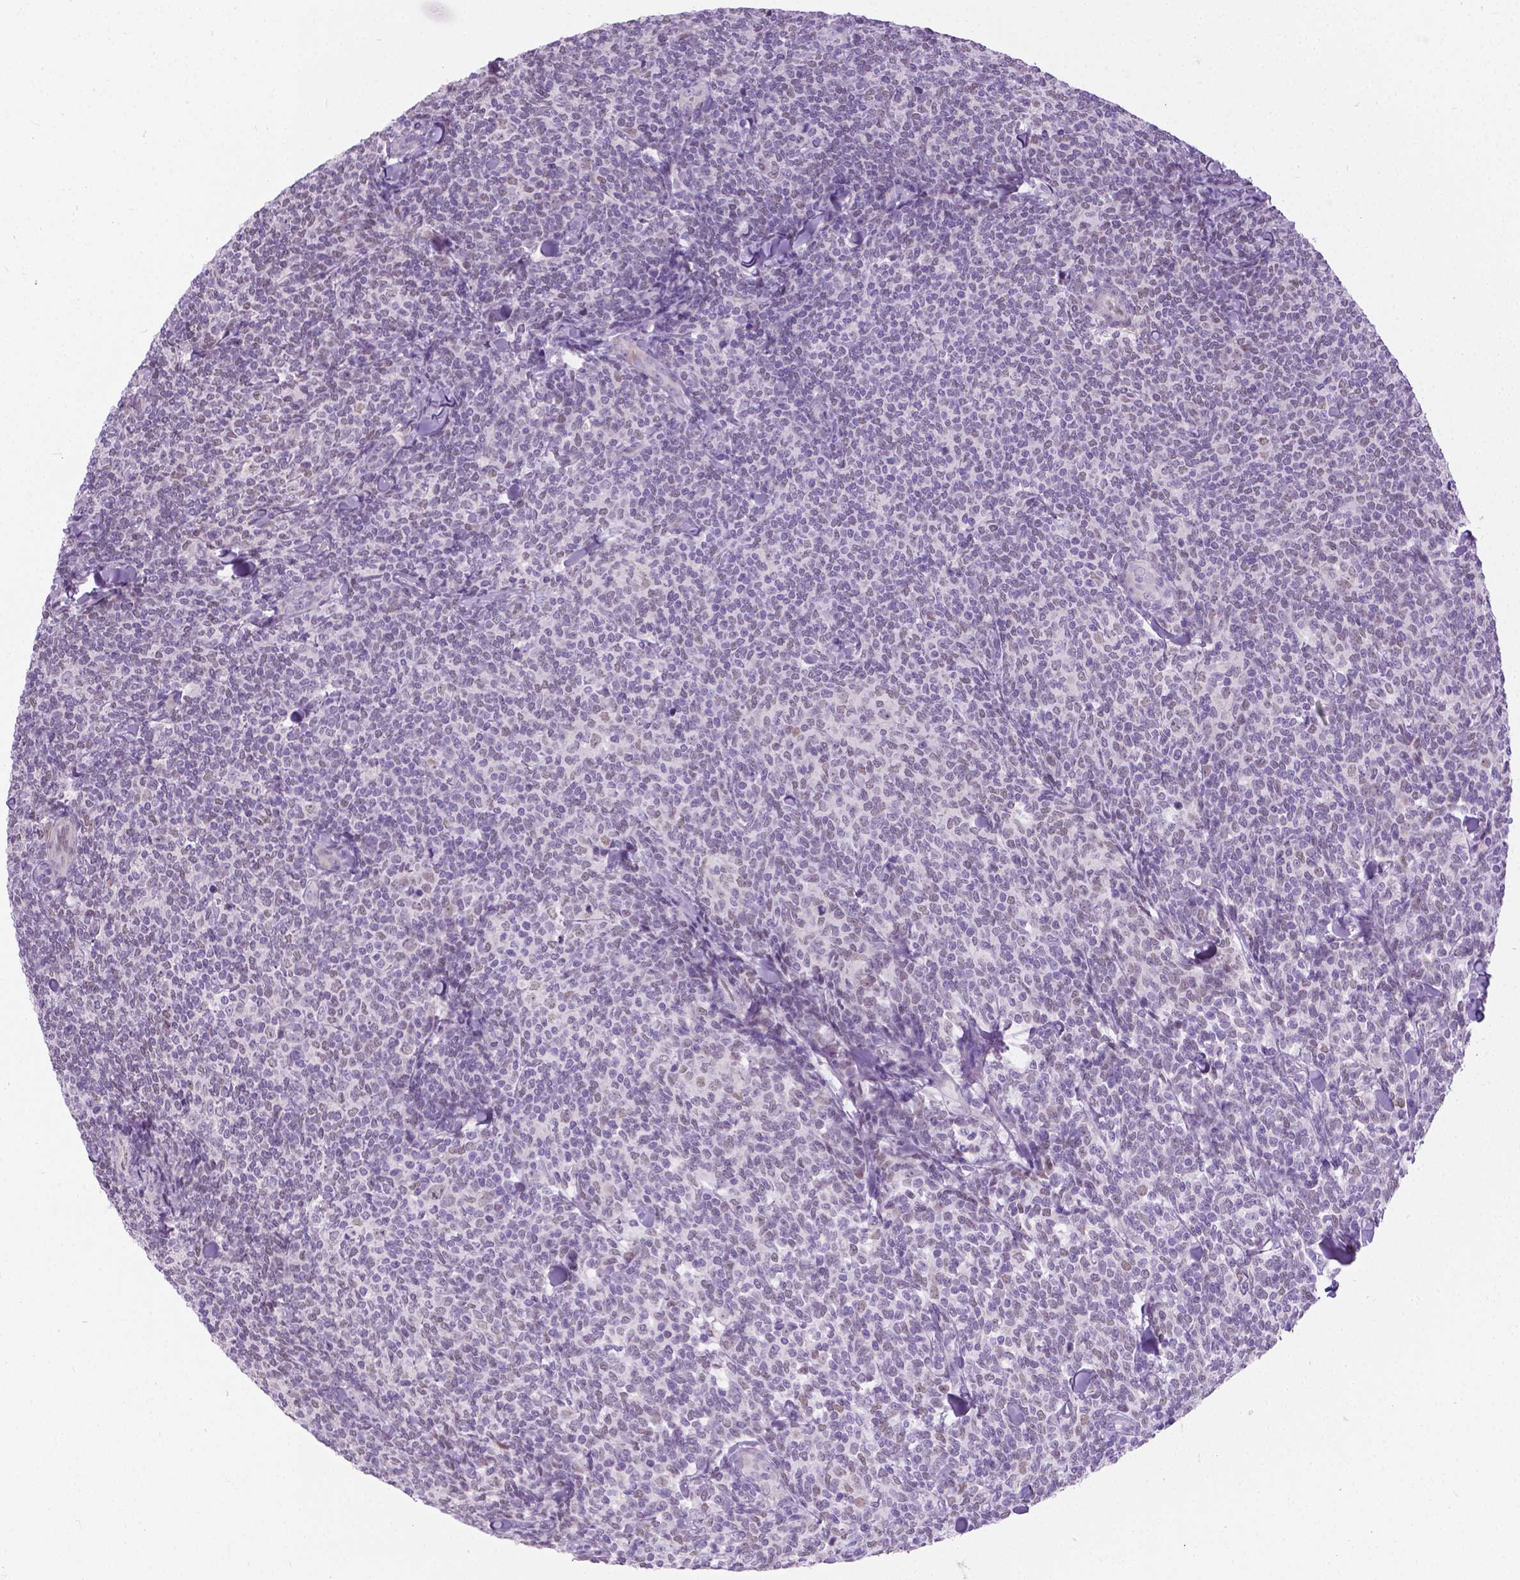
{"staining": {"intensity": "negative", "quantity": "none", "location": "none"}, "tissue": "lymphoma", "cell_type": "Tumor cells", "image_type": "cancer", "snomed": [{"axis": "morphology", "description": "Malignant lymphoma, non-Hodgkin's type, Low grade"}, {"axis": "topography", "description": "Lymph node"}], "caption": "Tumor cells show no significant expression in low-grade malignant lymphoma, non-Hodgkin's type. (DAB immunohistochemistry visualized using brightfield microscopy, high magnification).", "gene": "APCDD1L", "patient": {"sex": "female", "age": 56}}